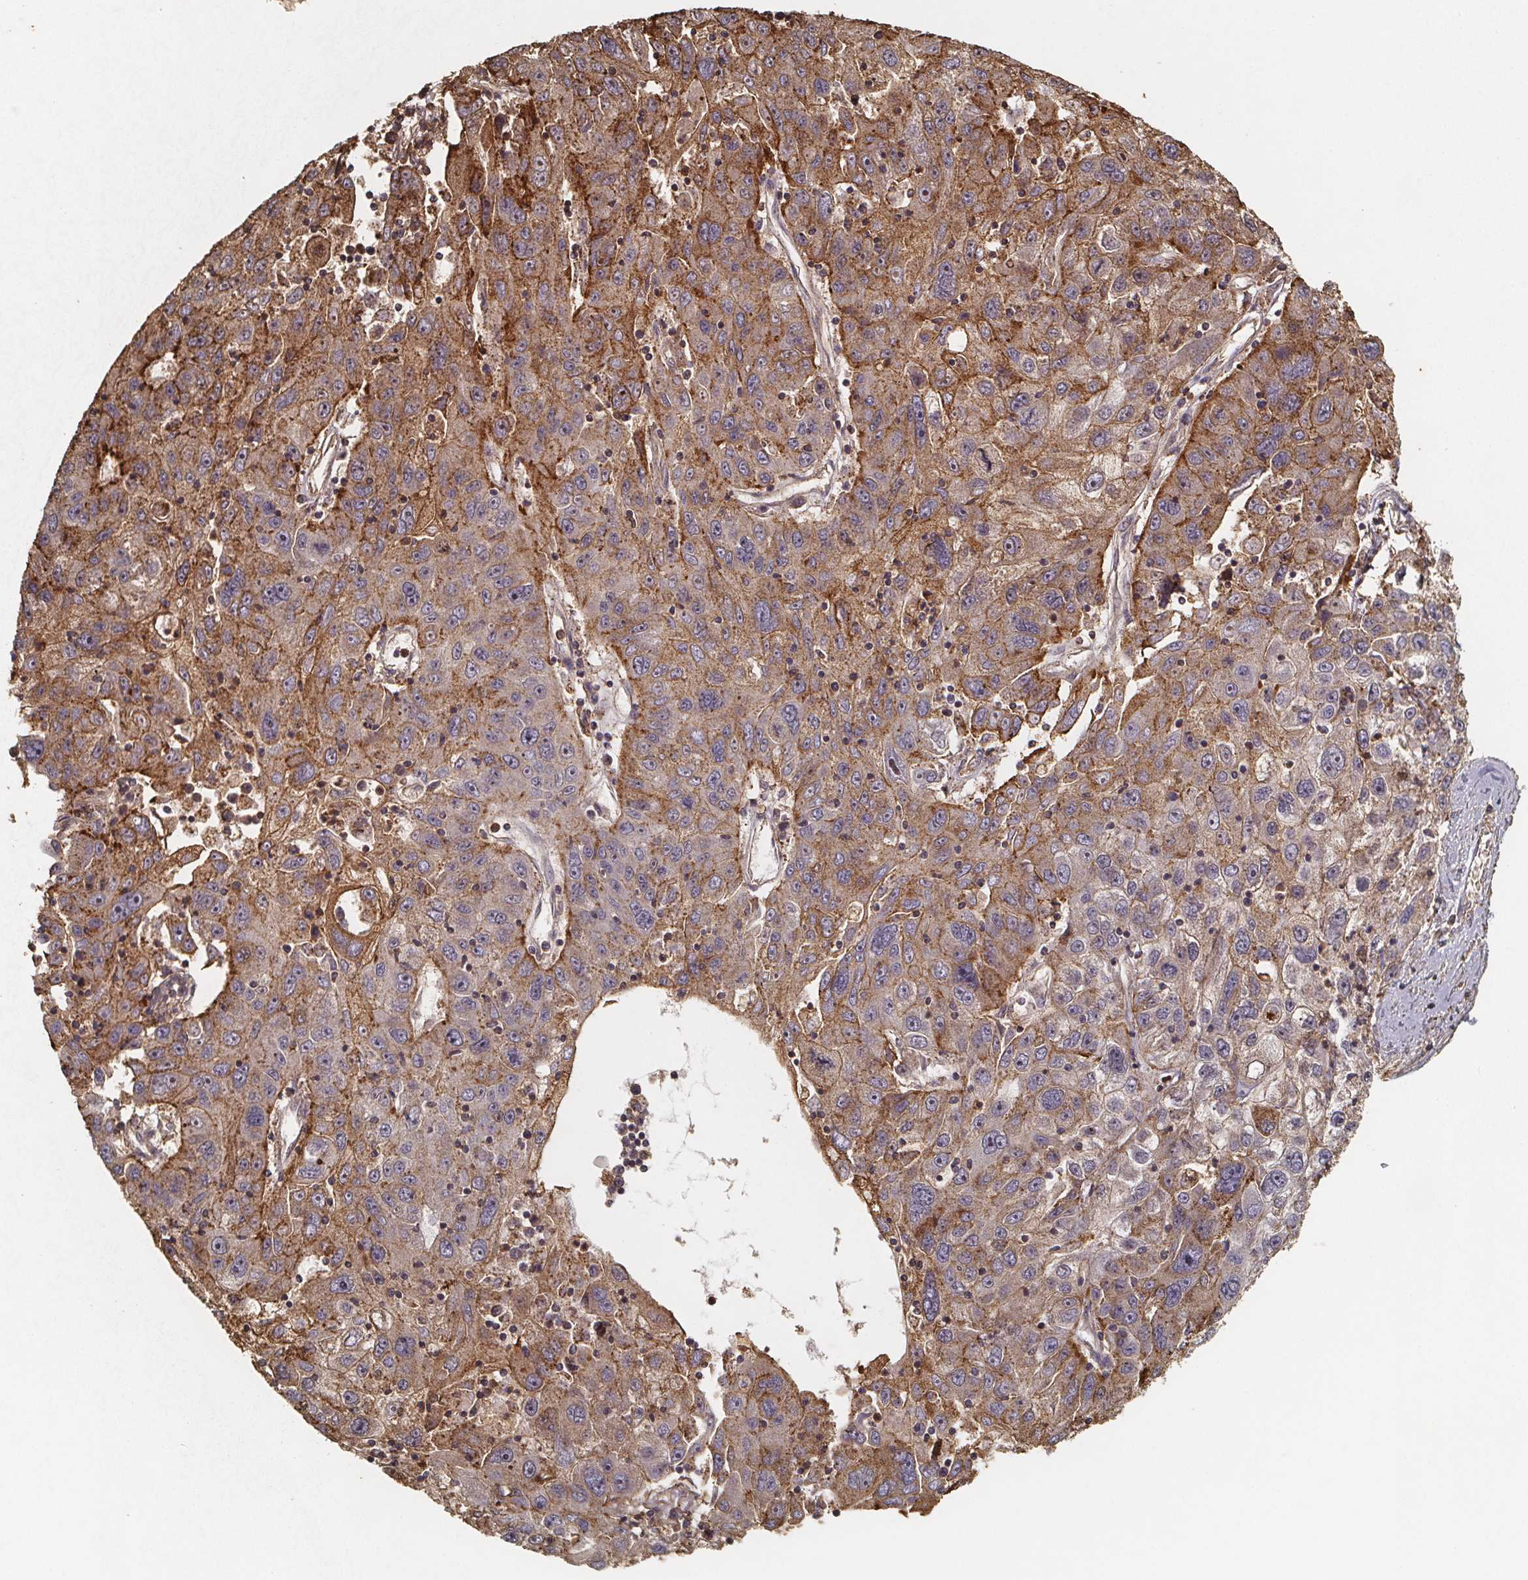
{"staining": {"intensity": "moderate", "quantity": "25%-75%", "location": "cytoplasmic/membranous"}, "tissue": "stomach cancer", "cell_type": "Tumor cells", "image_type": "cancer", "snomed": [{"axis": "morphology", "description": "Adenocarcinoma, NOS"}, {"axis": "topography", "description": "Stomach"}], "caption": "A micrograph of human stomach cancer (adenocarcinoma) stained for a protein shows moderate cytoplasmic/membranous brown staining in tumor cells.", "gene": "ZNF879", "patient": {"sex": "male", "age": 56}}